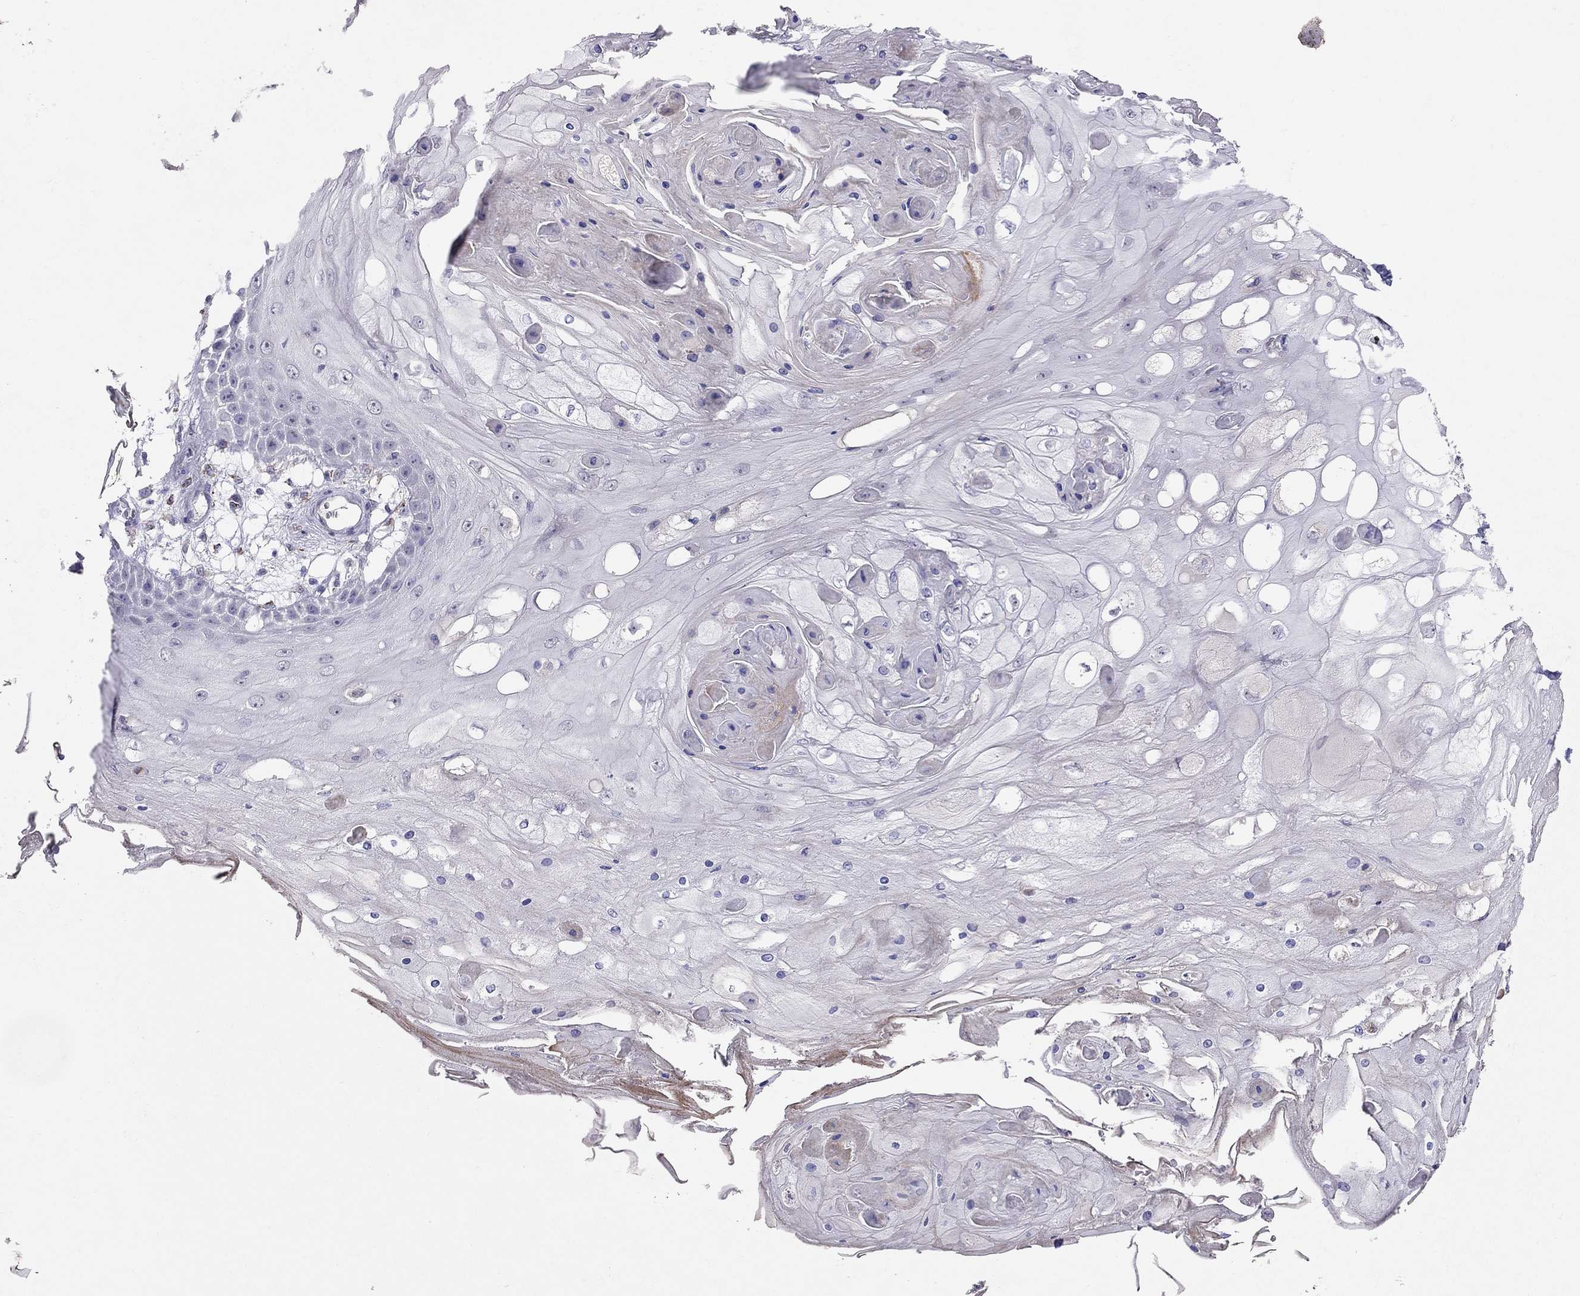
{"staining": {"intensity": "negative", "quantity": "none", "location": "none"}, "tissue": "skin cancer", "cell_type": "Tumor cells", "image_type": "cancer", "snomed": [{"axis": "morphology", "description": "Squamous cell carcinoma, NOS"}, {"axis": "topography", "description": "Skin"}], "caption": "DAB immunohistochemical staining of human skin cancer (squamous cell carcinoma) shows no significant staining in tumor cells.", "gene": "MYO3B", "patient": {"sex": "male", "age": 70}}